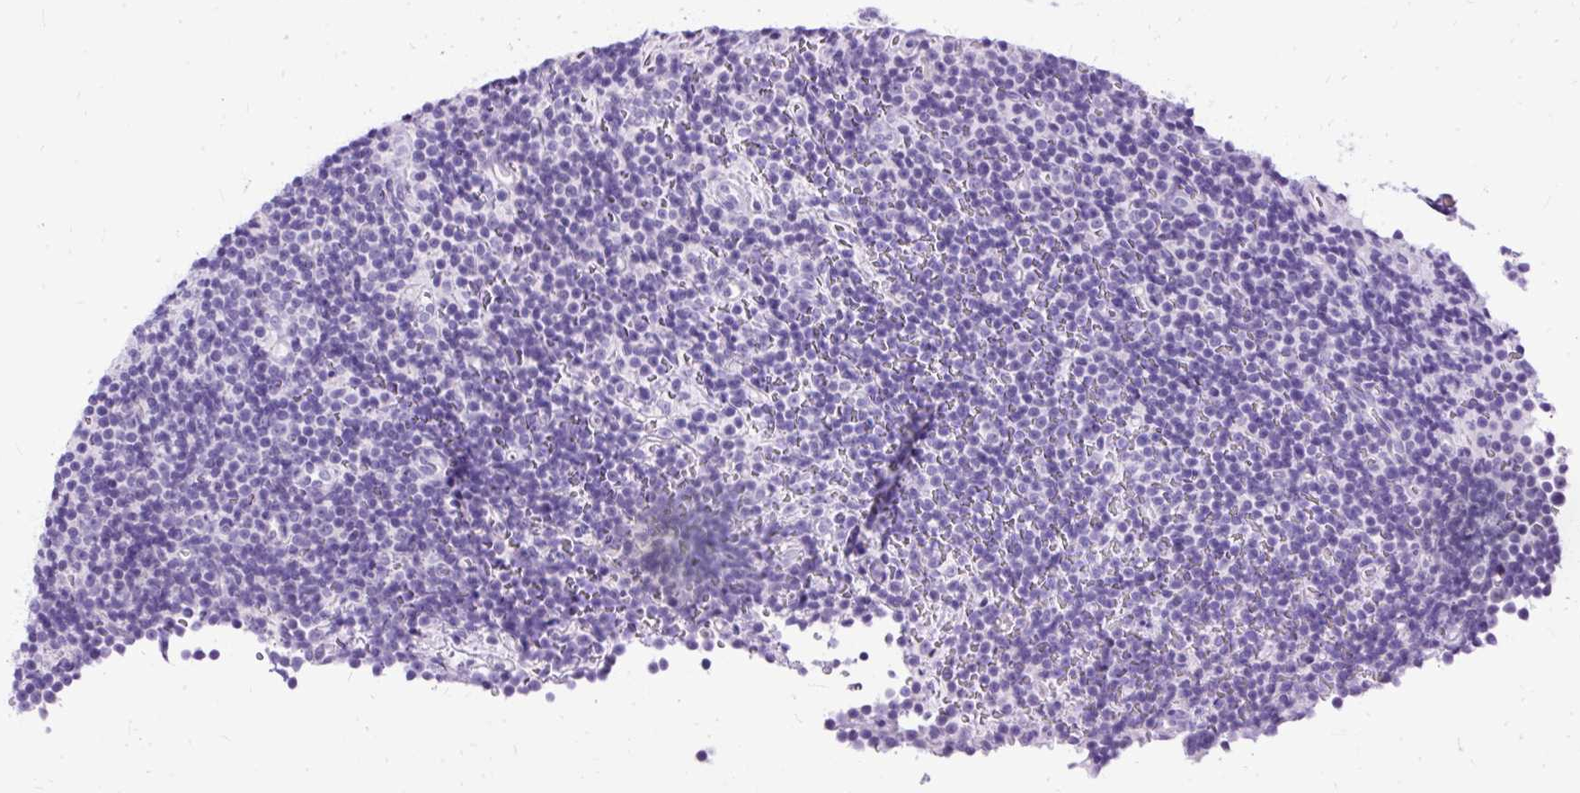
{"staining": {"intensity": "negative", "quantity": "none", "location": "none"}, "tissue": "lymphoma", "cell_type": "Tumor cells", "image_type": "cancer", "snomed": [{"axis": "morphology", "description": "Malignant lymphoma, non-Hodgkin's type, Low grade"}, {"axis": "topography", "description": "Lymph node"}], "caption": "This histopathology image is of lymphoma stained with immunohistochemistry to label a protein in brown with the nuclei are counter-stained blue. There is no staining in tumor cells.", "gene": "HEY1", "patient": {"sex": "female", "age": 67}}